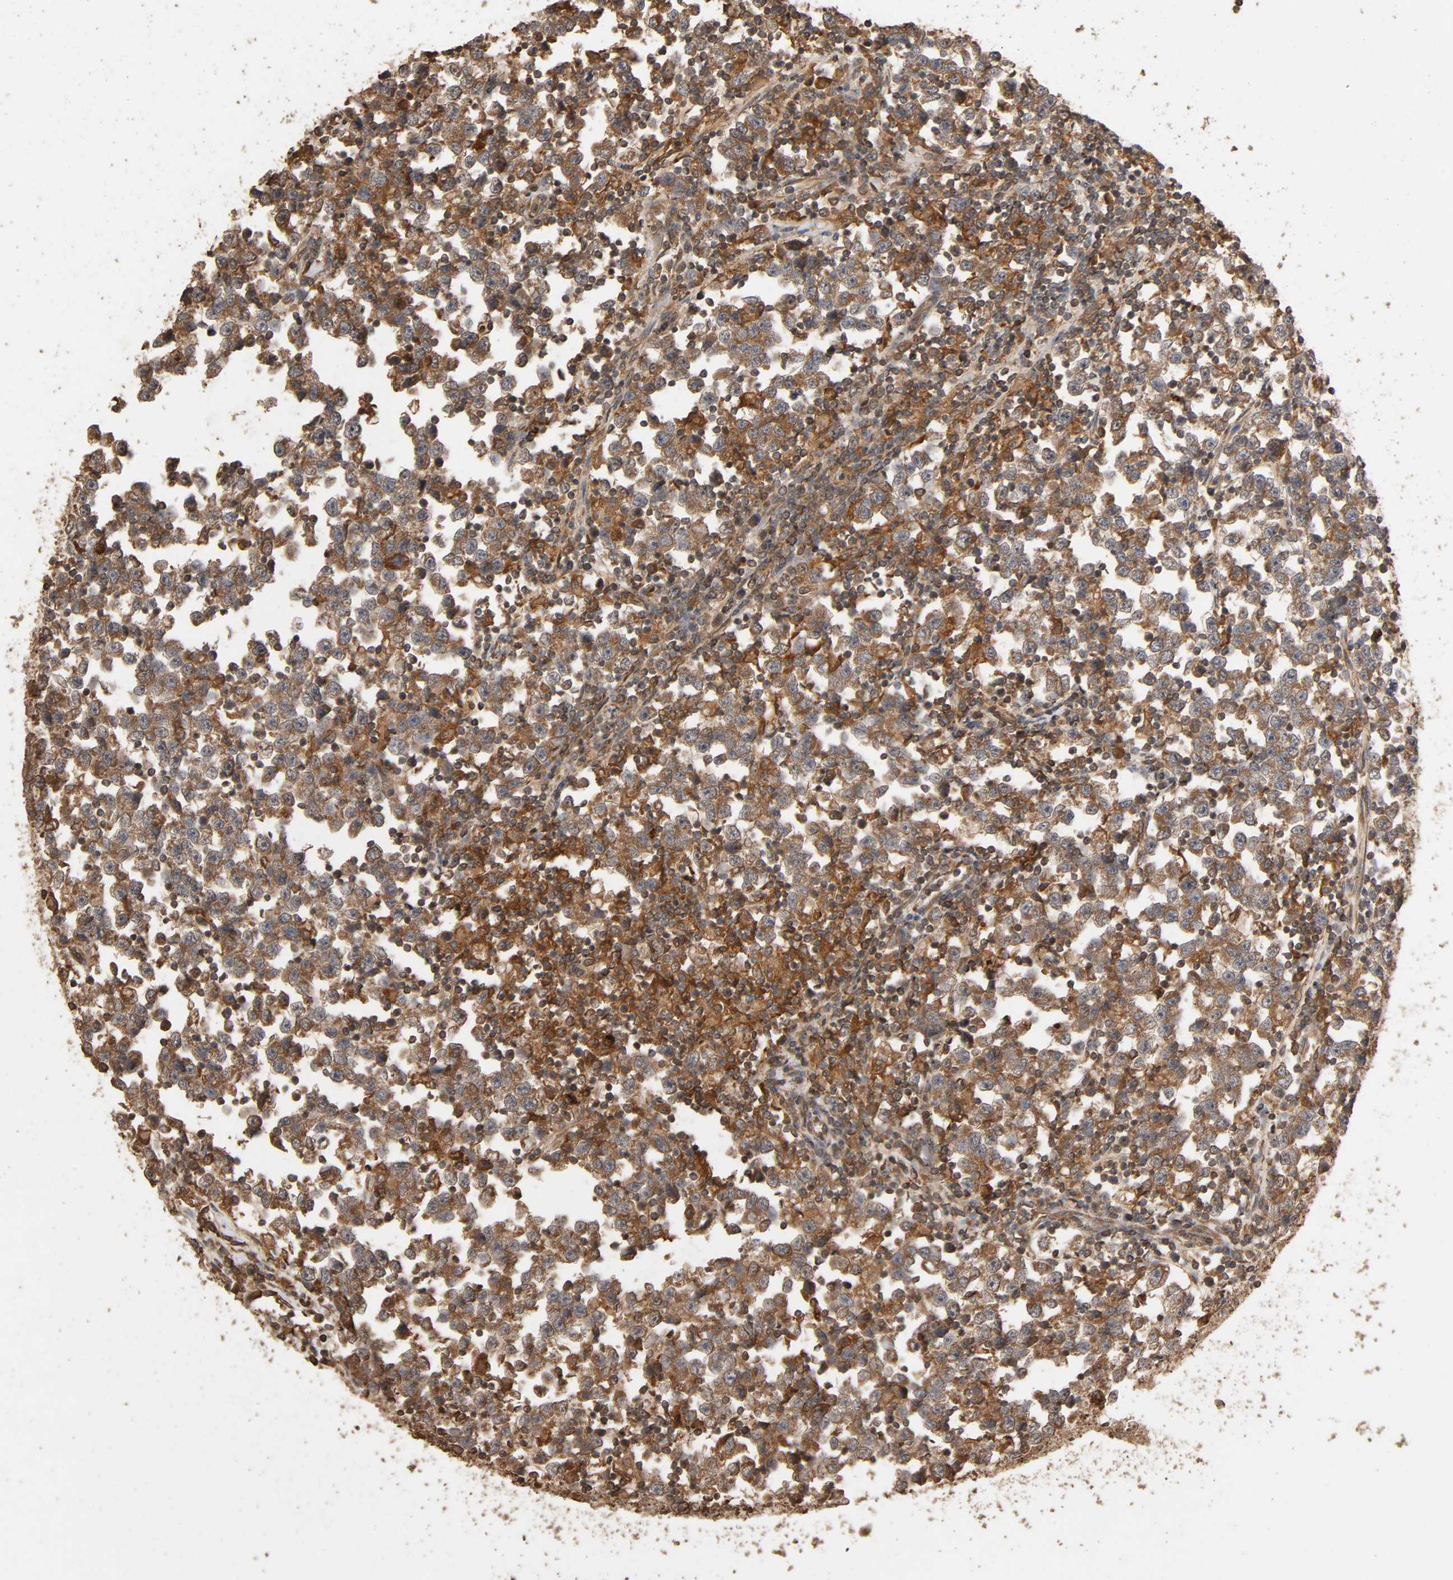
{"staining": {"intensity": "moderate", "quantity": "25%-75%", "location": "cytoplasmic/membranous"}, "tissue": "testis cancer", "cell_type": "Tumor cells", "image_type": "cancer", "snomed": [{"axis": "morphology", "description": "Seminoma, NOS"}, {"axis": "topography", "description": "Testis"}], "caption": "About 25%-75% of tumor cells in testis cancer reveal moderate cytoplasmic/membranous protein positivity as visualized by brown immunohistochemical staining.", "gene": "RPS6KA6", "patient": {"sex": "male", "age": 43}}